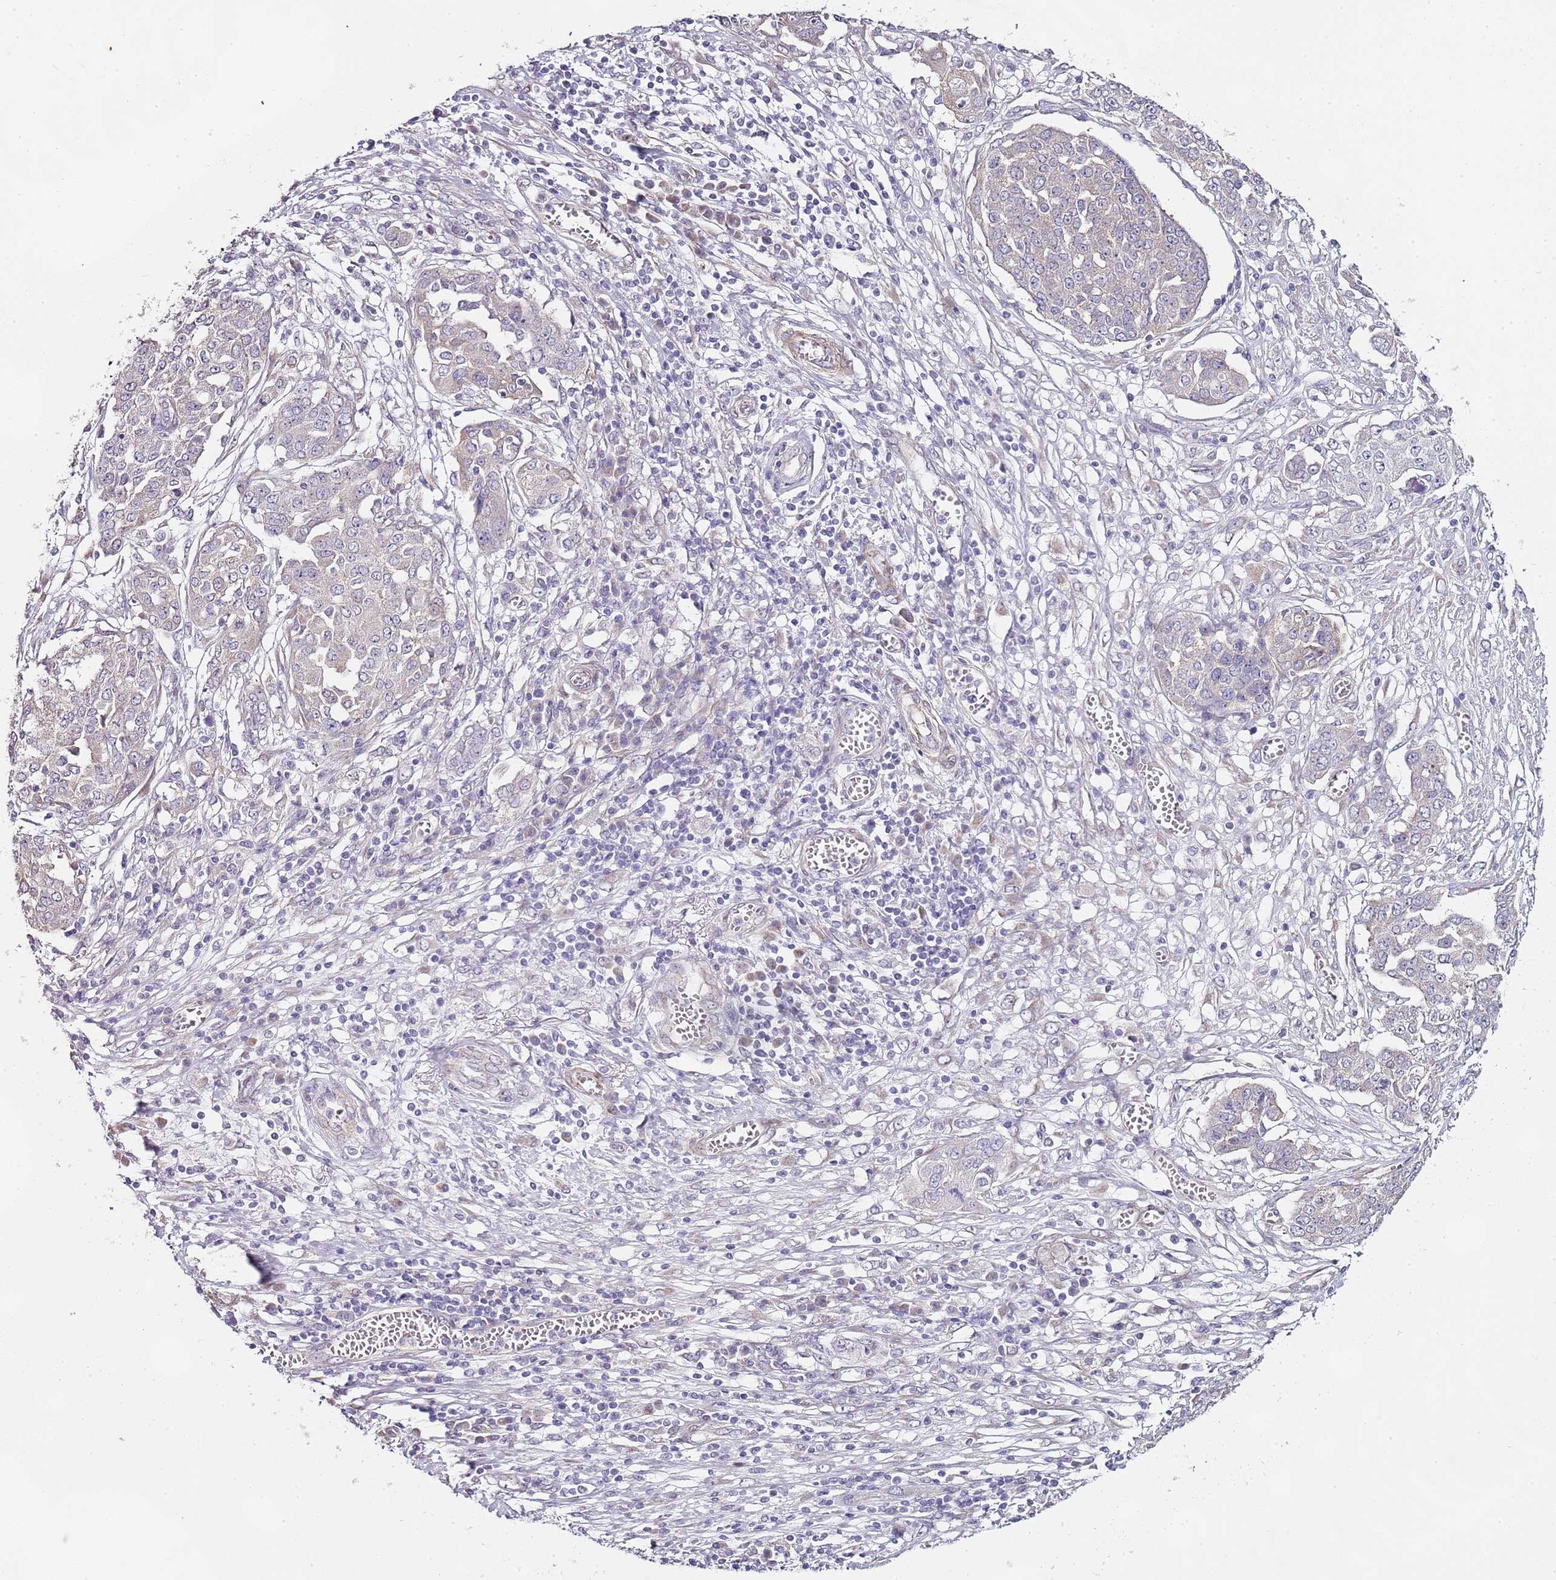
{"staining": {"intensity": "negative", "quantity": "none", "location": "none"}, "tissue": "ovarian cancer", "cell_type": "Tumor cells", "image_type": "cancer", "snomed": [{"axis": "morphology", "description": "Cystadenocarcinoma, serous, NOS"}, {"axis": "topography", "description": "Soft tissue"}, {"axis": "topography", "description": "Ovary"}], "caption": "Immunohistochemistry photomicrograph of serous cystadenocarcinoma (ovarian) stained for a protein (brown), which displays no expression in tumor cells. (IHC, brightfield microscopy, high magnification).", "gene": "TBC1D9", "patient": {"sex": "female", "age": 57}}